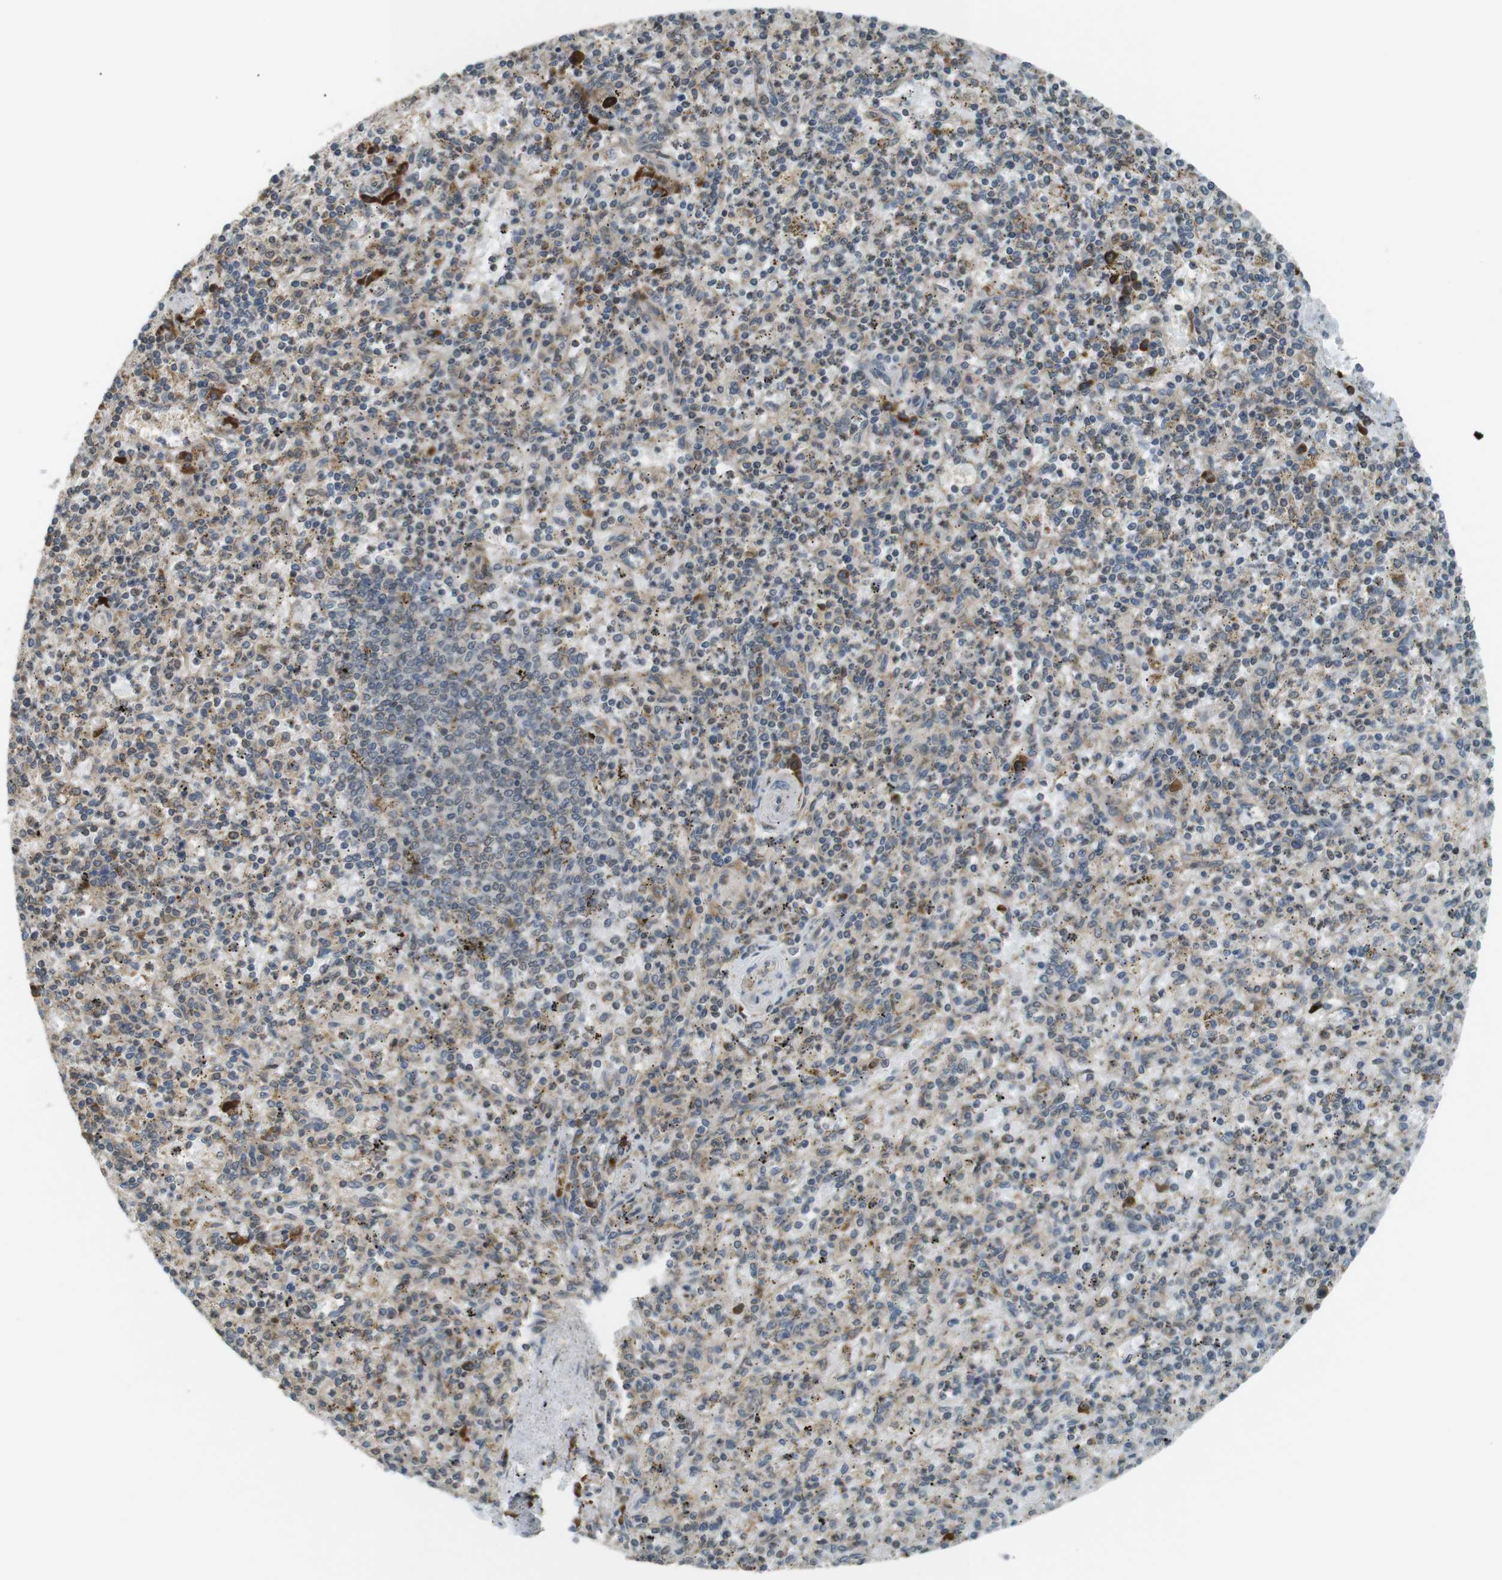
{"staining": {"intensity": "moderate", "quantity": "25%-75%", "location": "cytoplasmic/membranous"}, "tissue": "spleen", "cell_type": "Cells in red pulp", "image_type": "normal", "snomed": [{"axis": "morphology", "description": "Normal tissue, NOS"}, {"axis": "topography", "description": "Spleen"}], "caption": "DAB immunohistochemical staining of unremarkable human spleen displays moderate cytoplasmic/membranous protein staining in about 25%-75% of cells in red pulp.", "gene": "TMED4", "patient": {"sex": "male", "age": 72}}